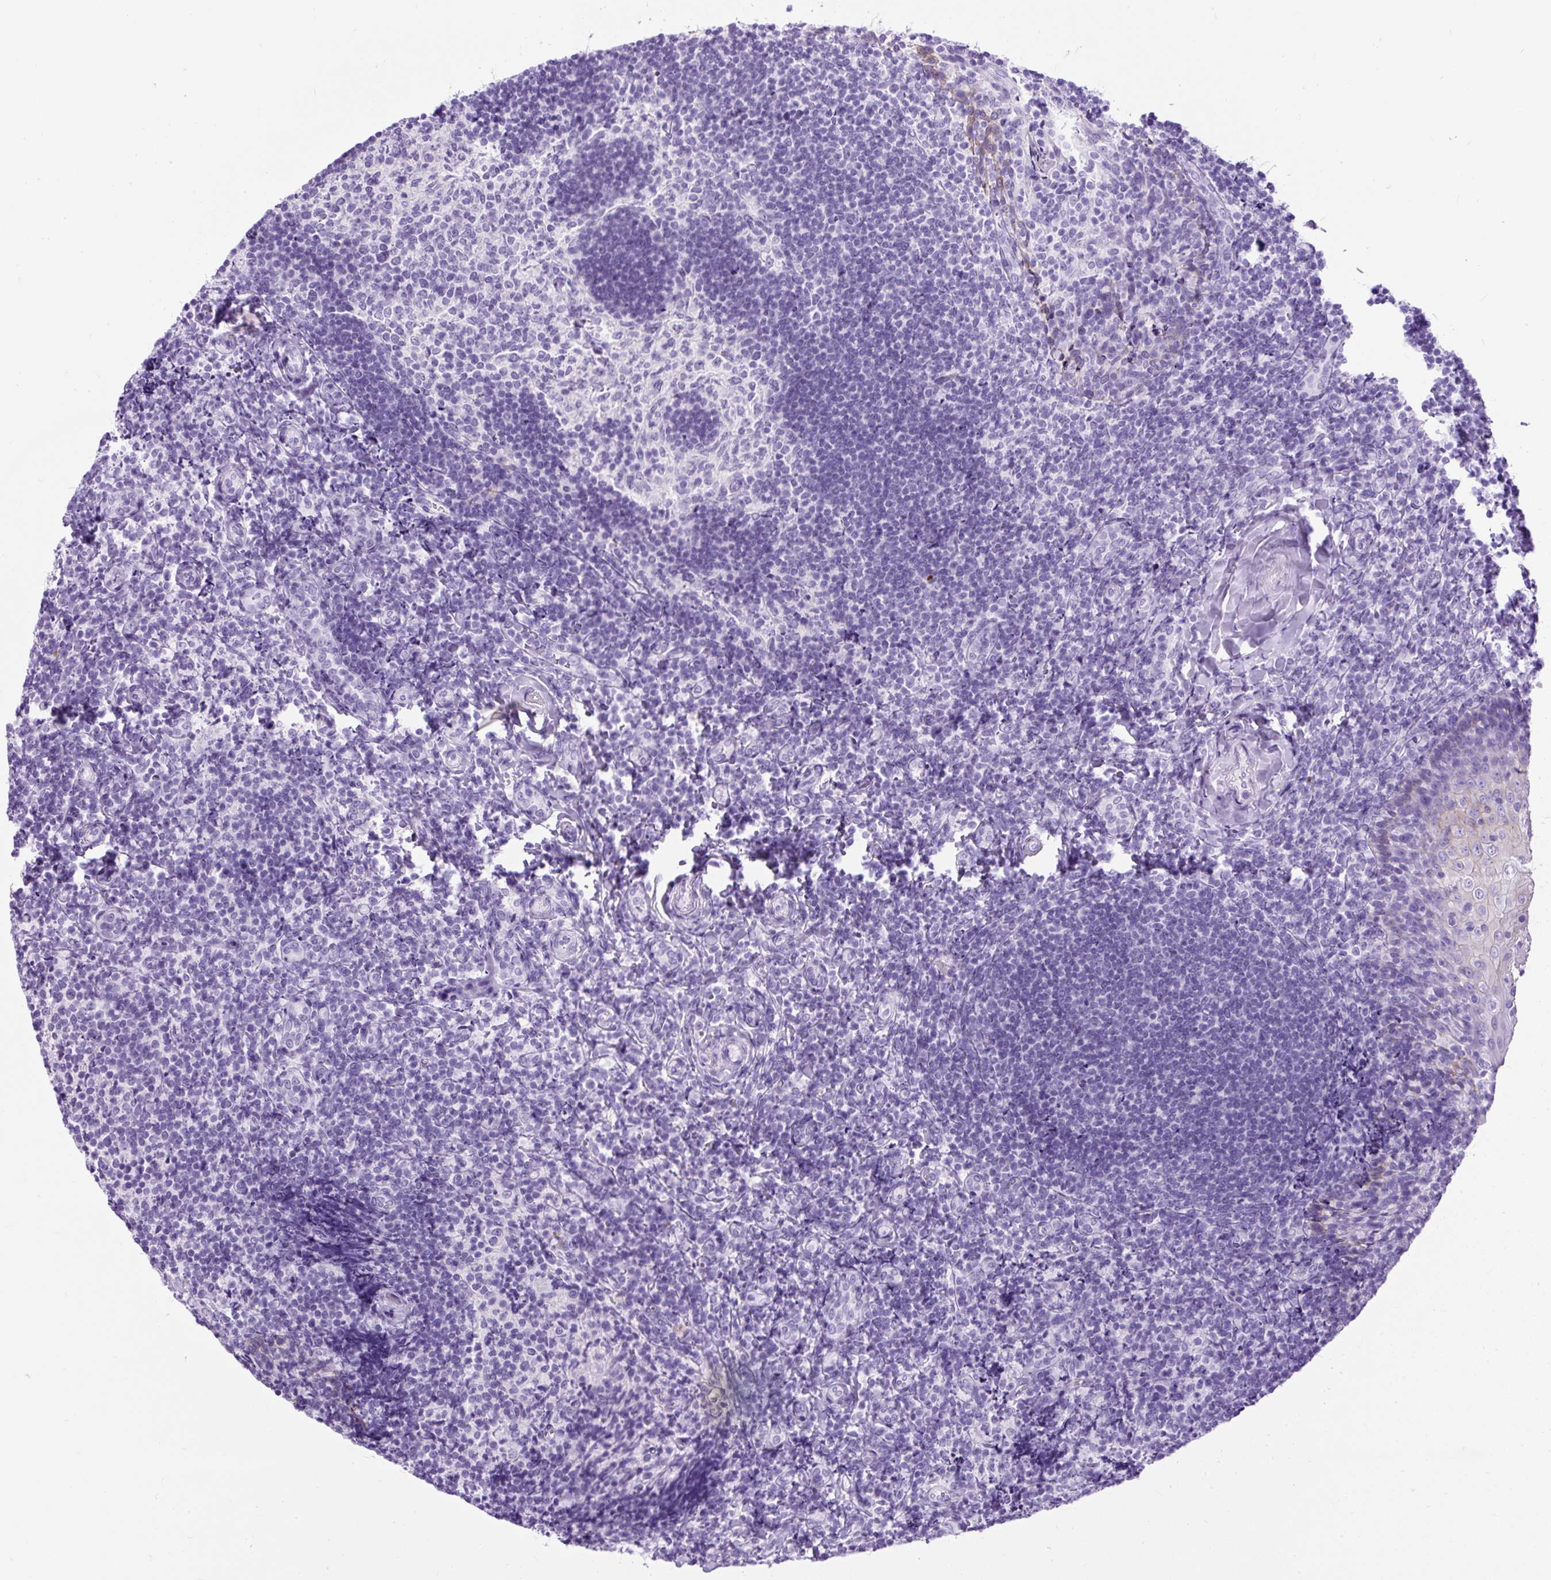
{"staining": {"intensity": "negative", "quantity": "none", "location": "none"}, "tissue": "tonsil", "cell_type": "Germinal center cells", "image_type": "normal", "snomed": [{"axis": "morphology", "description": "Normal tissue, NOS"}, {"axis": "topography", "description": "Tonsil"}], "caption": "A histopathology image of human tonsil is negative for staining in germinal center cells. (DAB immunohistochemistry (IHC) visualized using brightfield microscopy, high magnification).", "gene": "PDIA2", "patient": {"sex": "female", "age": 10}}